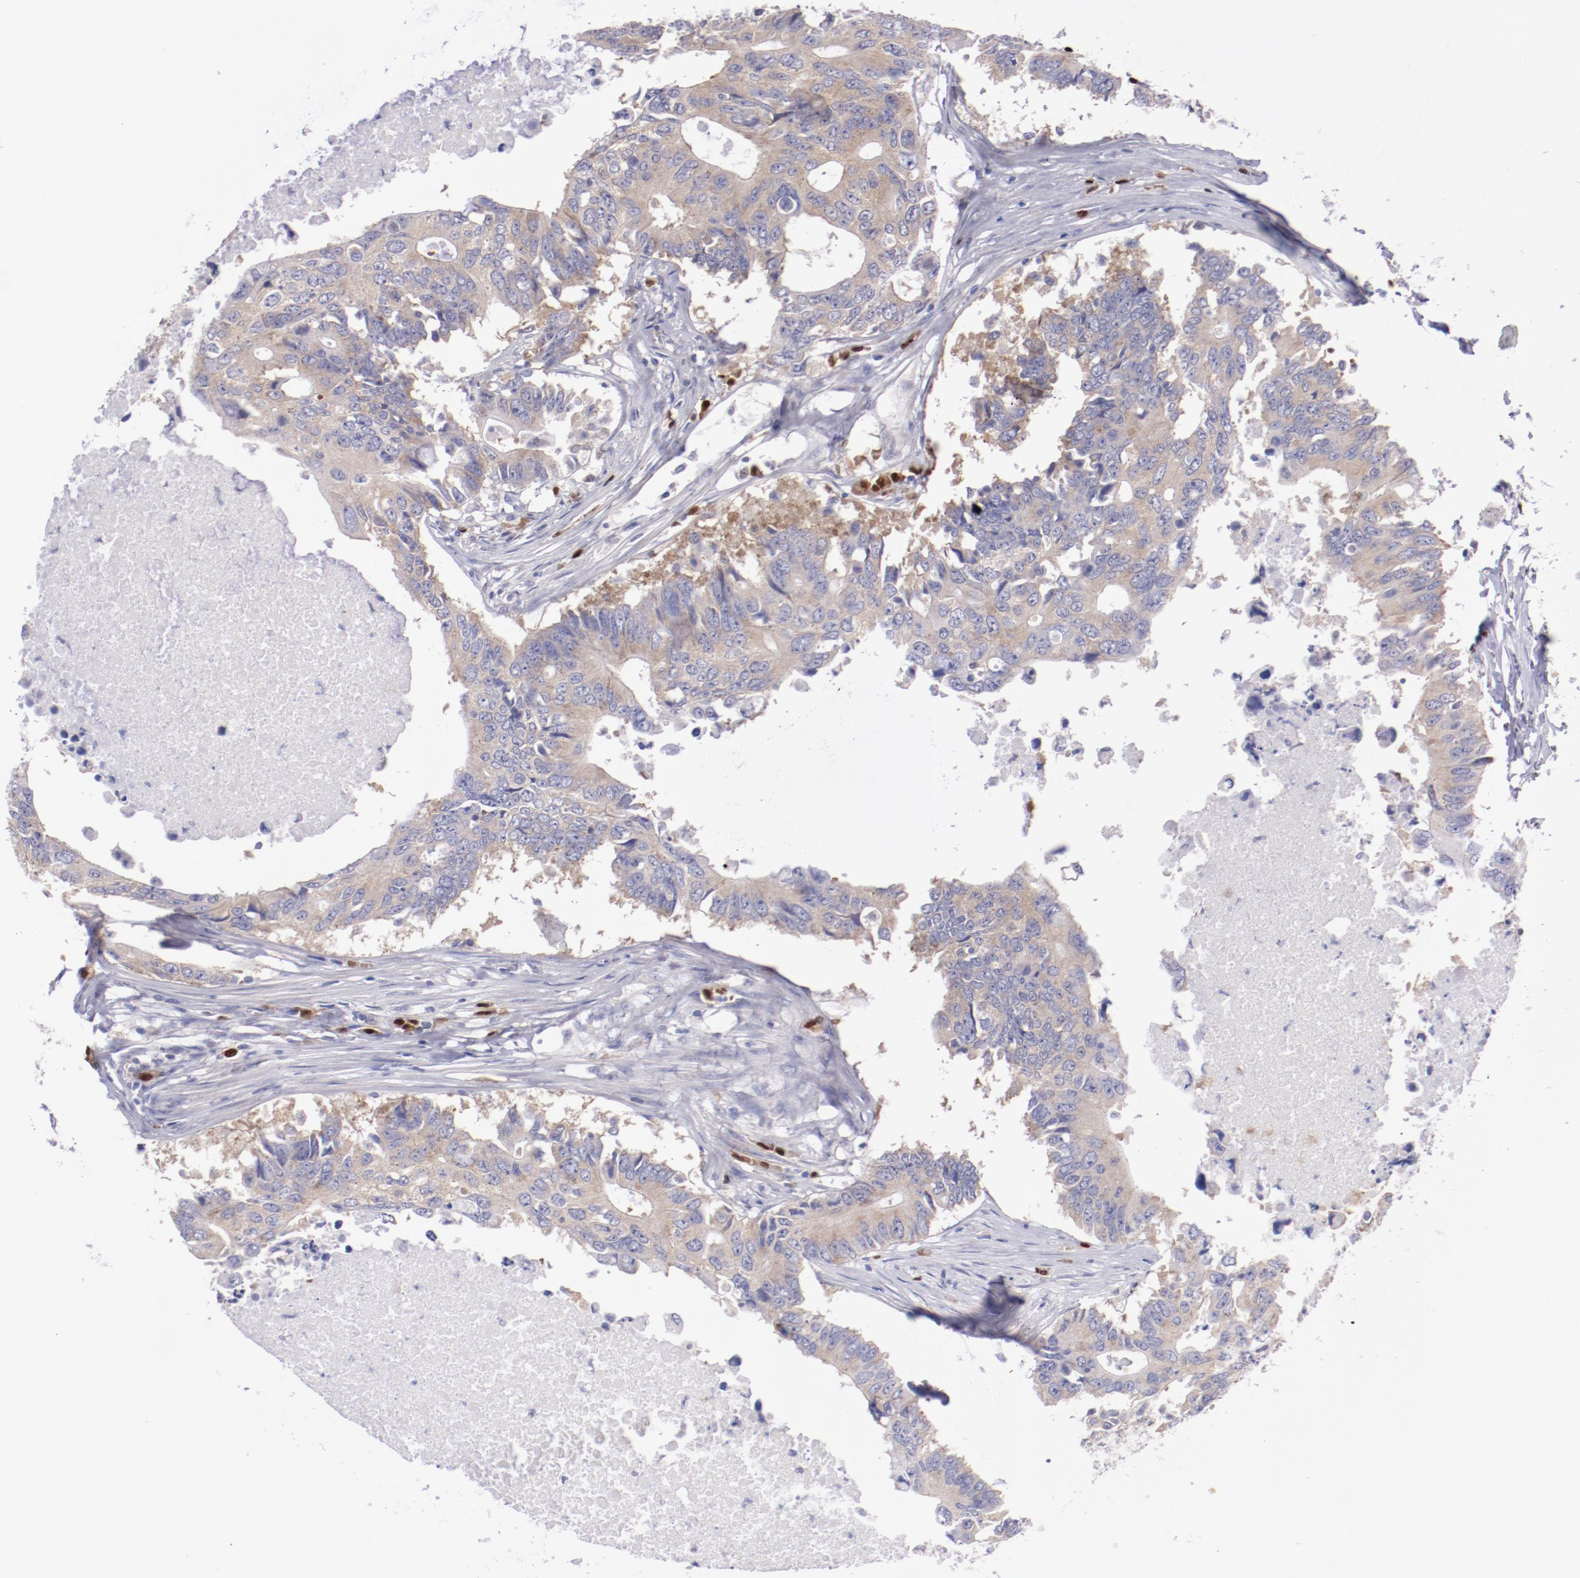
{"staining": {"intensity": "weak", "quantity": ">75%", "location": "cytoplasmic/membranous"}, "tissue": "colorectal cancer", "cell_type": "Tumor cells", "image_type": "cancer", "snomed": [{"axis": "morphology", "description": "Adenocarcinoma, NOS"}, {"axis": "topography", "description": "Colon"}], "caption": "Immunohistochemistry photomicrograph of colorectal cancer (adenocarcinoma) stained for a protein (brown), which demonstrates low levels of weak cytoplasmic/membranous staining in approximately >75% of tumor cells.", "gene": "IRF8", "patient": {"sex": "male", "age": 71}}